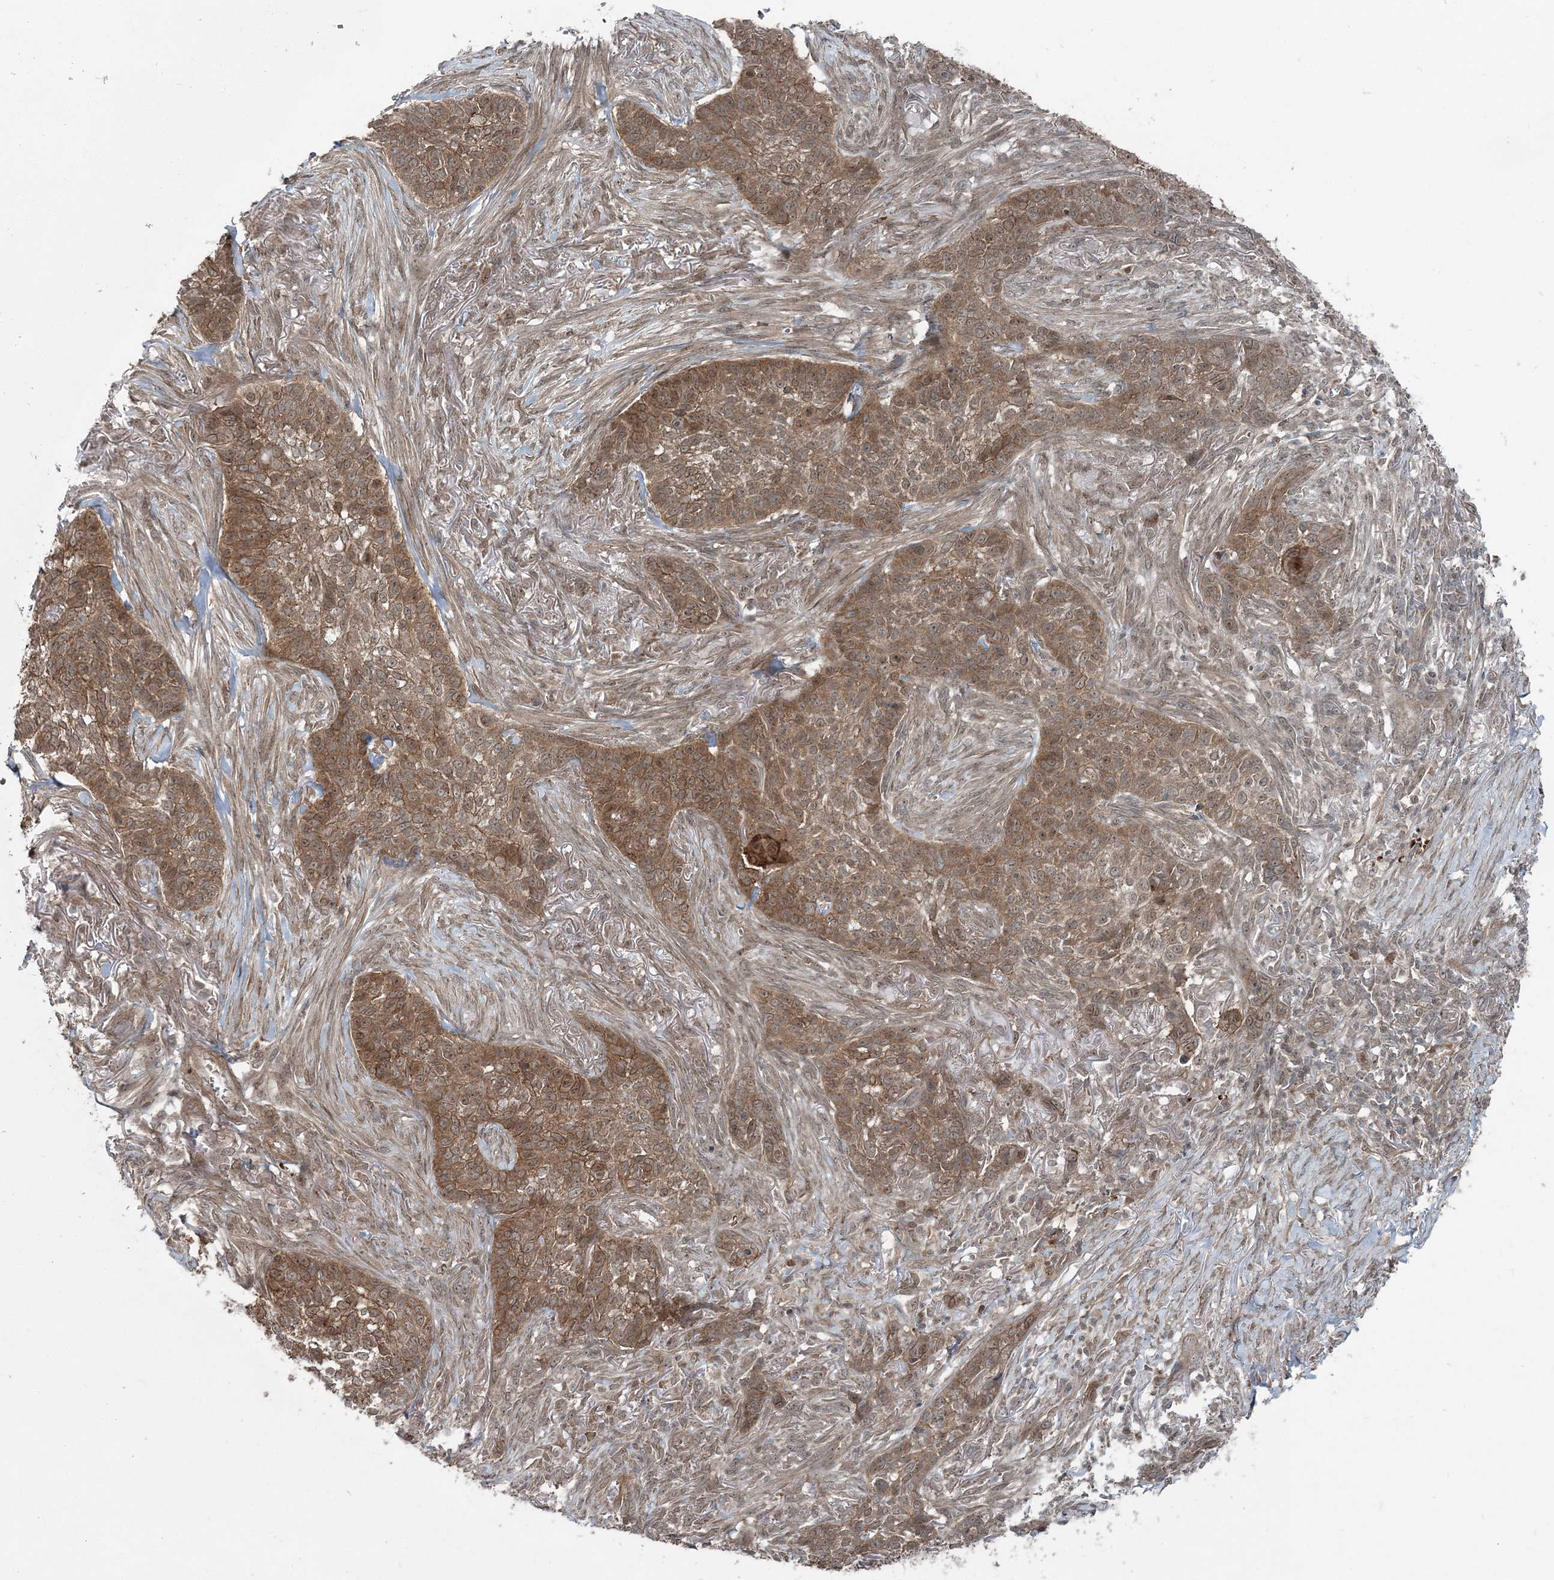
{"staining": {"intensity": "moderate", "quantity": ">75%", "location": "cytoplasmic/membranous,nuclear"}, "tissue": "skin cancer", "cell_type": "Tumor cells", "image_type": "cancer", "snomed": [{"axis": "morphology", "description": "Basal cell carcinoma"}, {"axis": "topography", "description": "Skin"}], "caption": "High-magnification brightfield microscopy of skin cancer (basal cell carcinoma) stained with DAB (3,3'-diaminobenzidine) (brown) and counterstained with hematoxylin (blue). tumor cells exhibit moderate cytoplasmic/membranous and nuclear positivity is seen in about>75% of cells.", "gene": "FBXL17", "patient": {"sex": "male", "age": 85}}